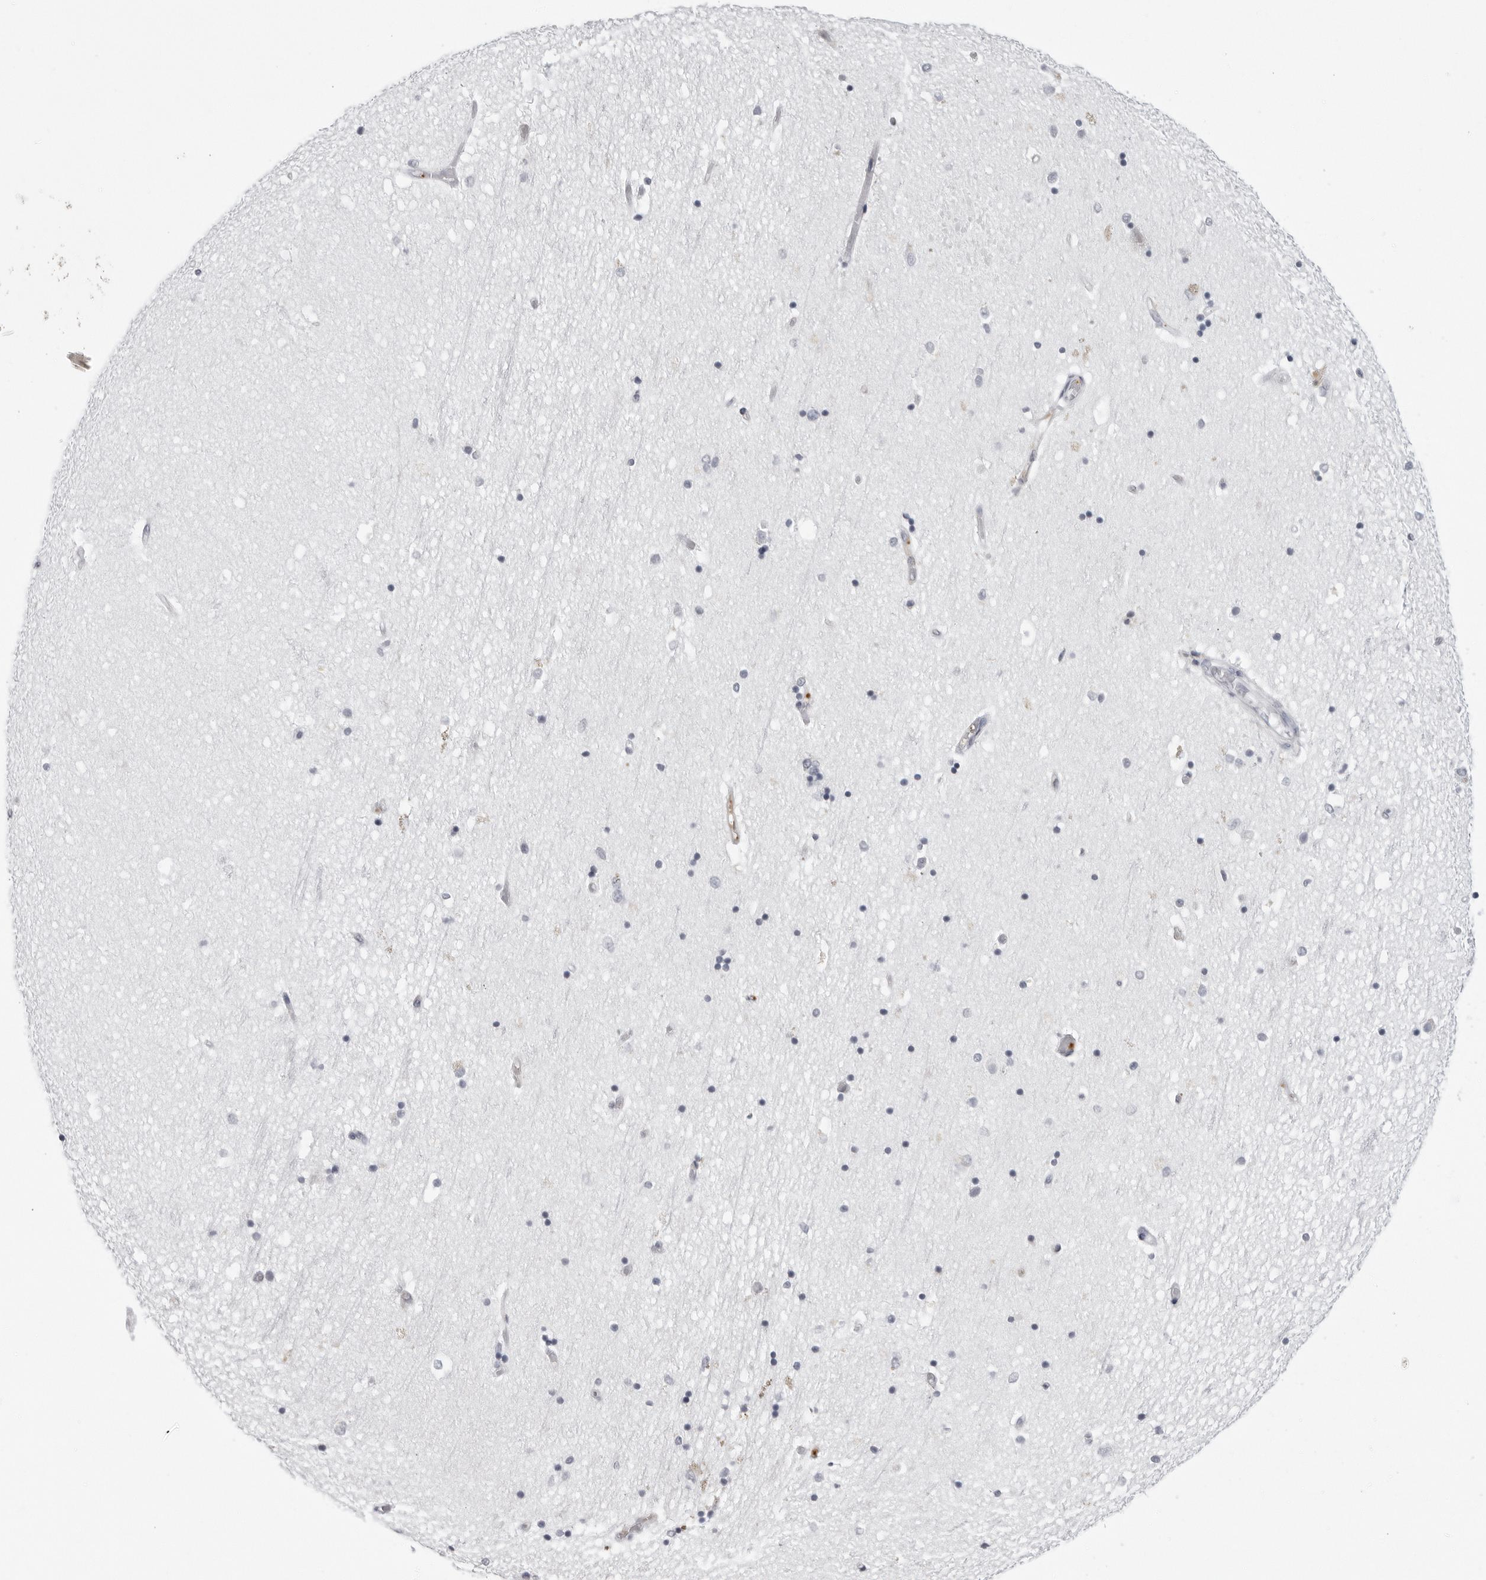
{"staining": {"intensity": "negative", "quantity": "none", "location": "none"}, "tissue": "hippocampus", "cell_type": "Glial cells", "image_type": "normal", "snomed": [{"axis": "morphology", "description": "Normal tissue, NOS"}, {"axis": "topography", "description": "Hippocampus"}], "caption": "DAB (3,3'-diaminobenzidine) immunohistochemical staining of unremarkable hippocampus reveals no significant expression in glial cells.", "gene": "SERPINF2", "patient": {"sex": "male", "age": 45}}